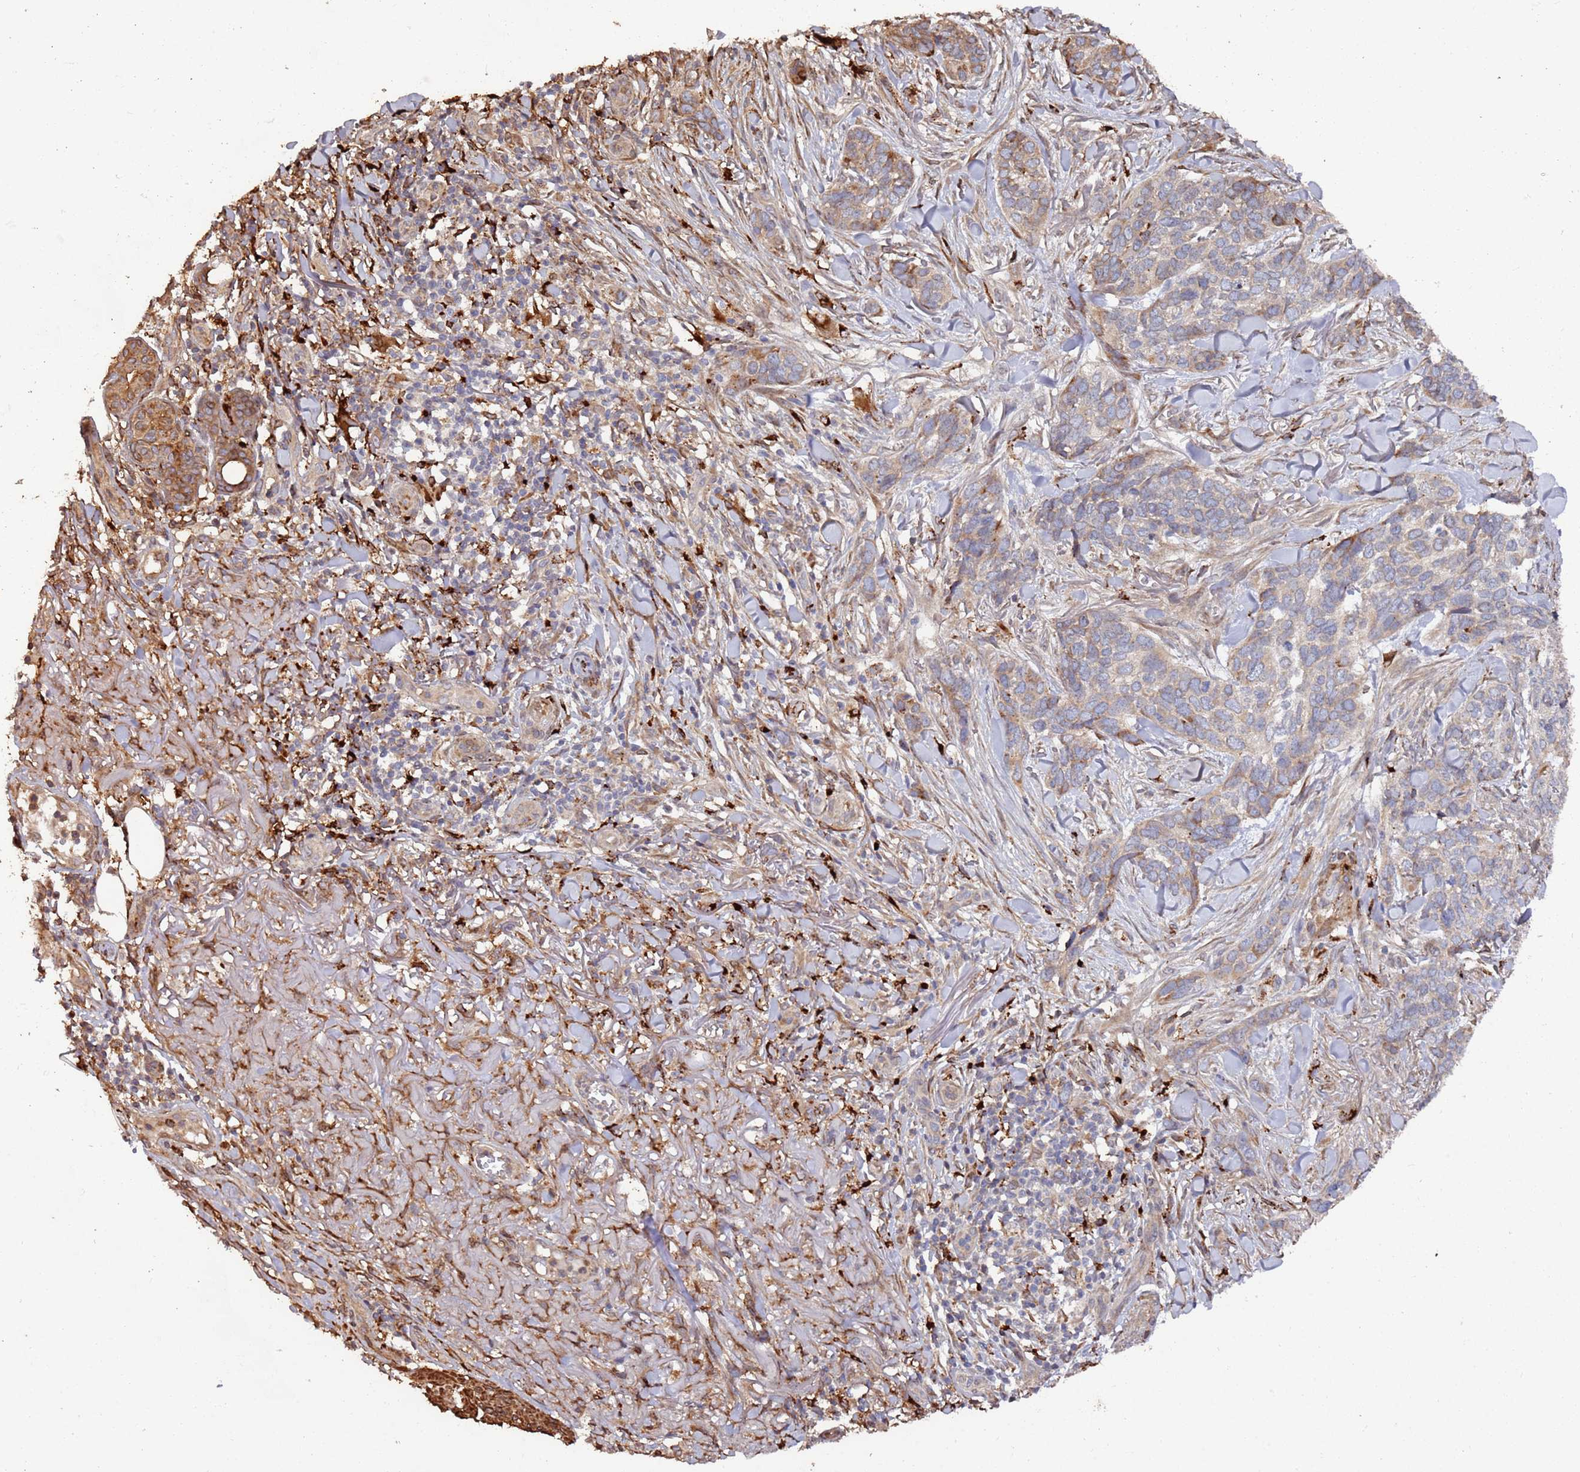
{"staining": {"intensity": "weak", "quantity": "<25%", "location": "cytoplasmic/membranous"}, "tissue": "skin cancer", "cell_type": "Tumor cells", "image_type": "cancer", "snomed": [{"axis": "morphology", "description": "Basal cell carcinoma"}, {"axis": "topography", "description": "Skin"}], "caption": "There is no significant positivity in tumor cells of skin basal cell carcinoma.", "gene": "LACC1", "patient": {"sex": "male", "age": 86}}